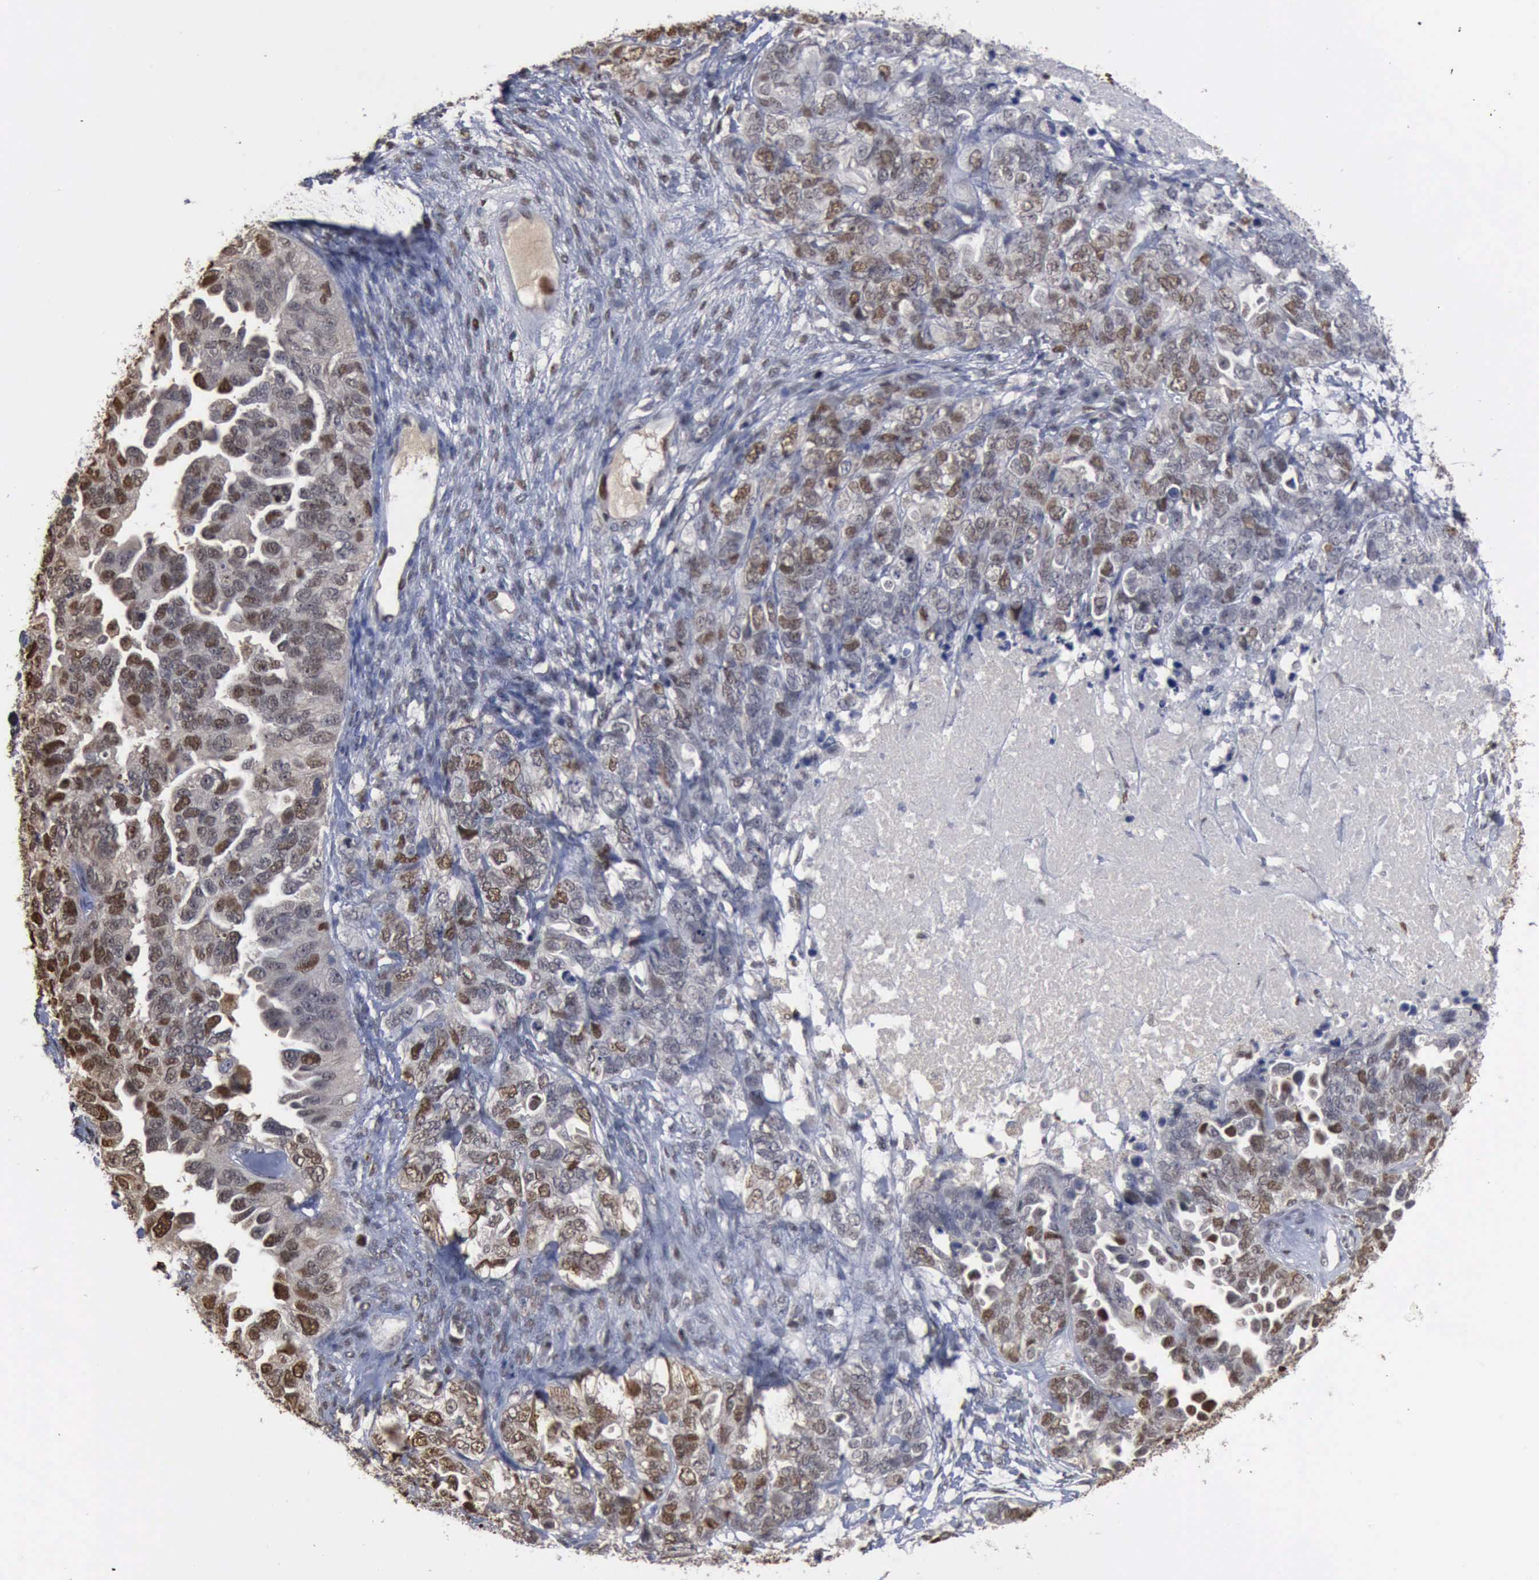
{"staining": {"intensity": "weak", "quantity": "25%-75%", "location": "nuclear"}, "tissue": "ovarian cancer", "cell_type": "Tumor cells", "image_type": "cancer", "snomed": [{"axis": "morphology", "description": "Cystadenocarcinoma, serous, NOS"}, {"axis": "topography", "description": "Ovary"}], "caption": "A histopathology image of human ovarian serous cystadenocarcinoma stained for a protein displays weak nuclear brown staining in tumor cells.", "gene": "PCNA", "patient": {"sex": "female", "age": 82}}